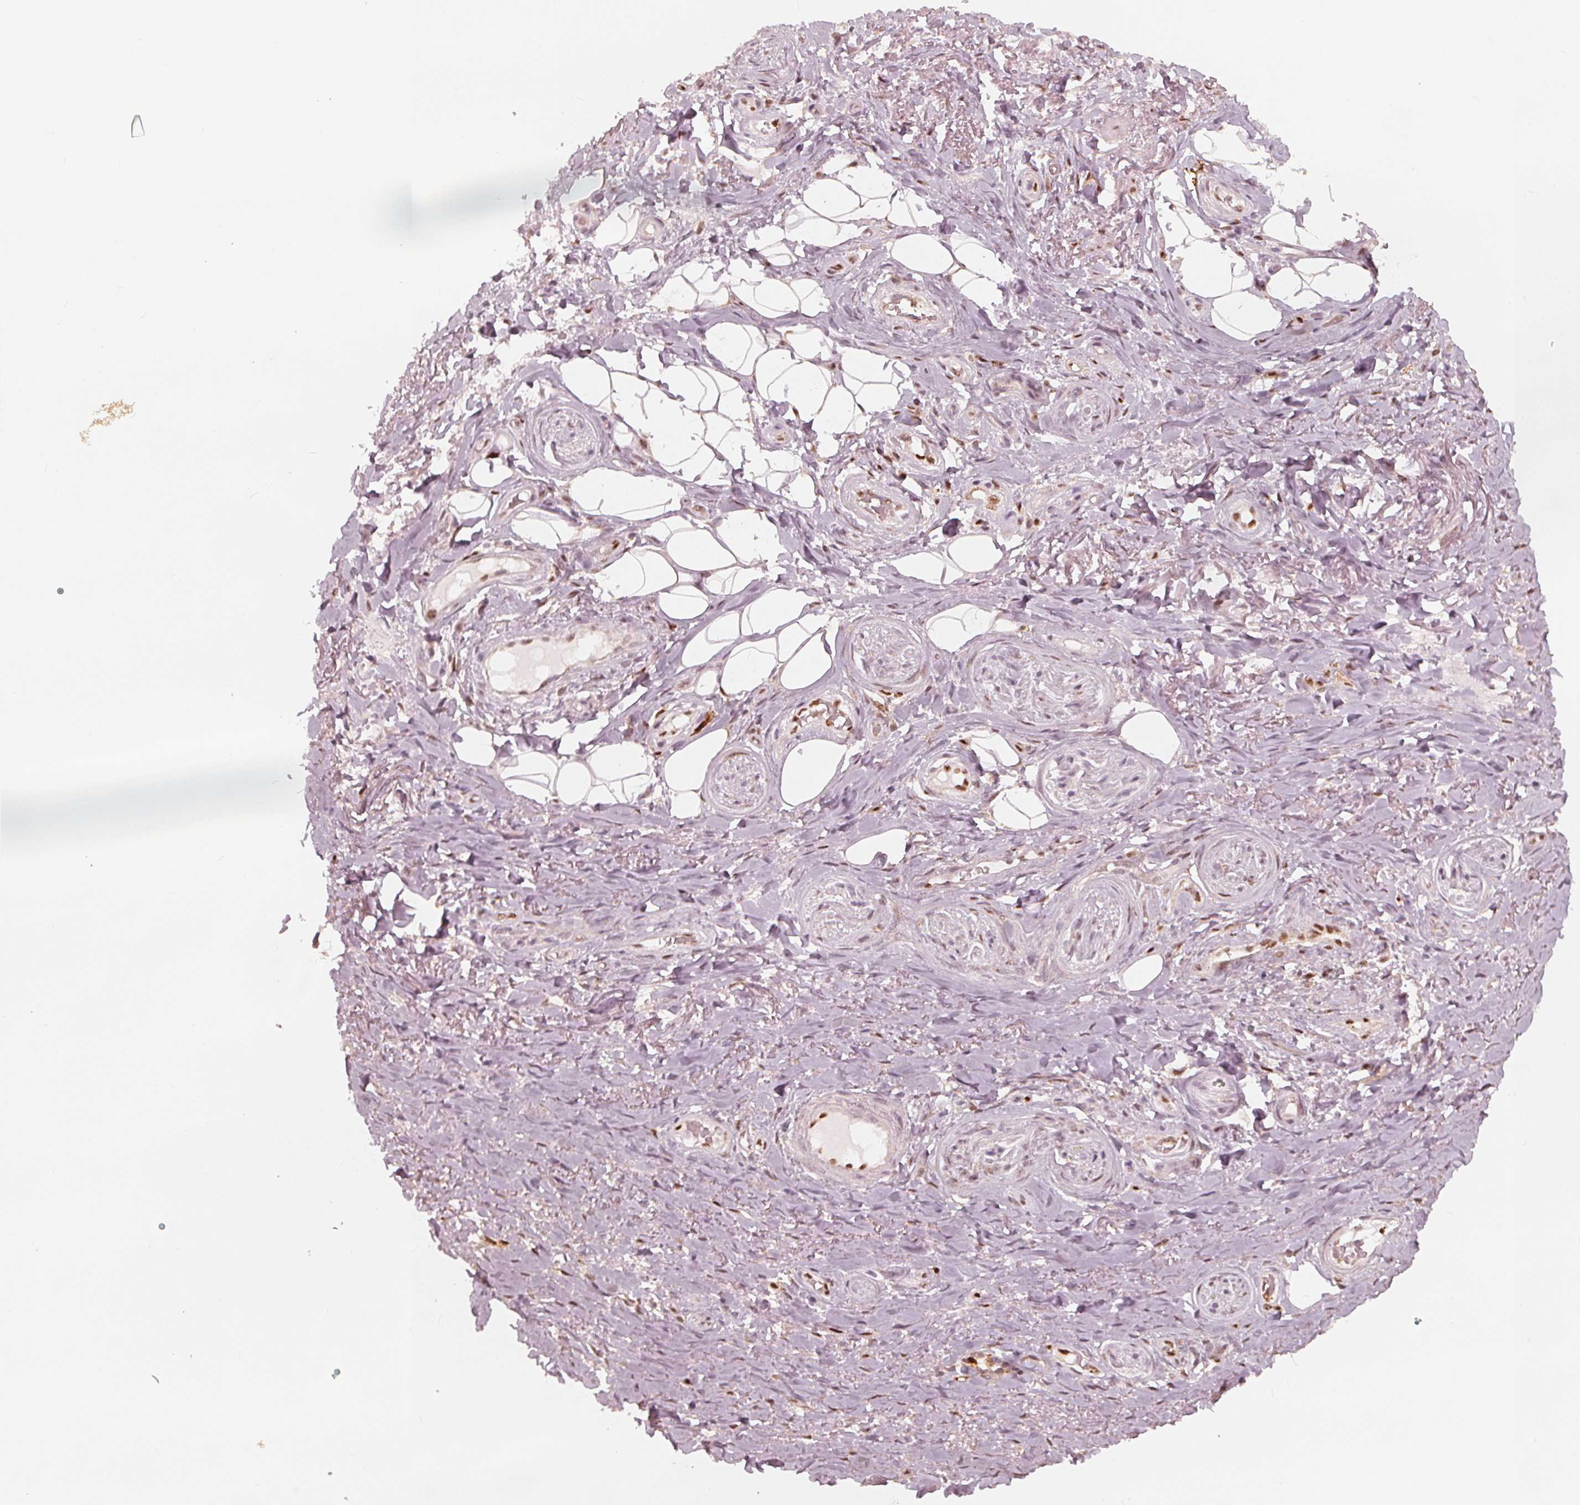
{"staining": {"intensity": "moderate", "quantity": "<25%", "location": "nuclear"}, "tissue": "adipose tissue", "cell_type": "Adipocytes", "image_type": "normal", "snomed": [{"axis": "morphology", "description": "Normal tissue, NOS"}, {"axis": "topography", "description": "Anal"}, {"axis": "topography", "description": "Peripheral nerve tissue"}], "caption": "Immunohistochemical staining of unremarkable human adipose tissue displays low levels of moderate nuclear expression in approximately <25% of adipocytes. Using DAB (3,3'-diaminobenzidine) (brown) and hematoxylin (blue) stains, captured at high magnification using brightfield microscopy.", "gene": "SQSTM1", "patient": {"sex": "male", "age": 53}}